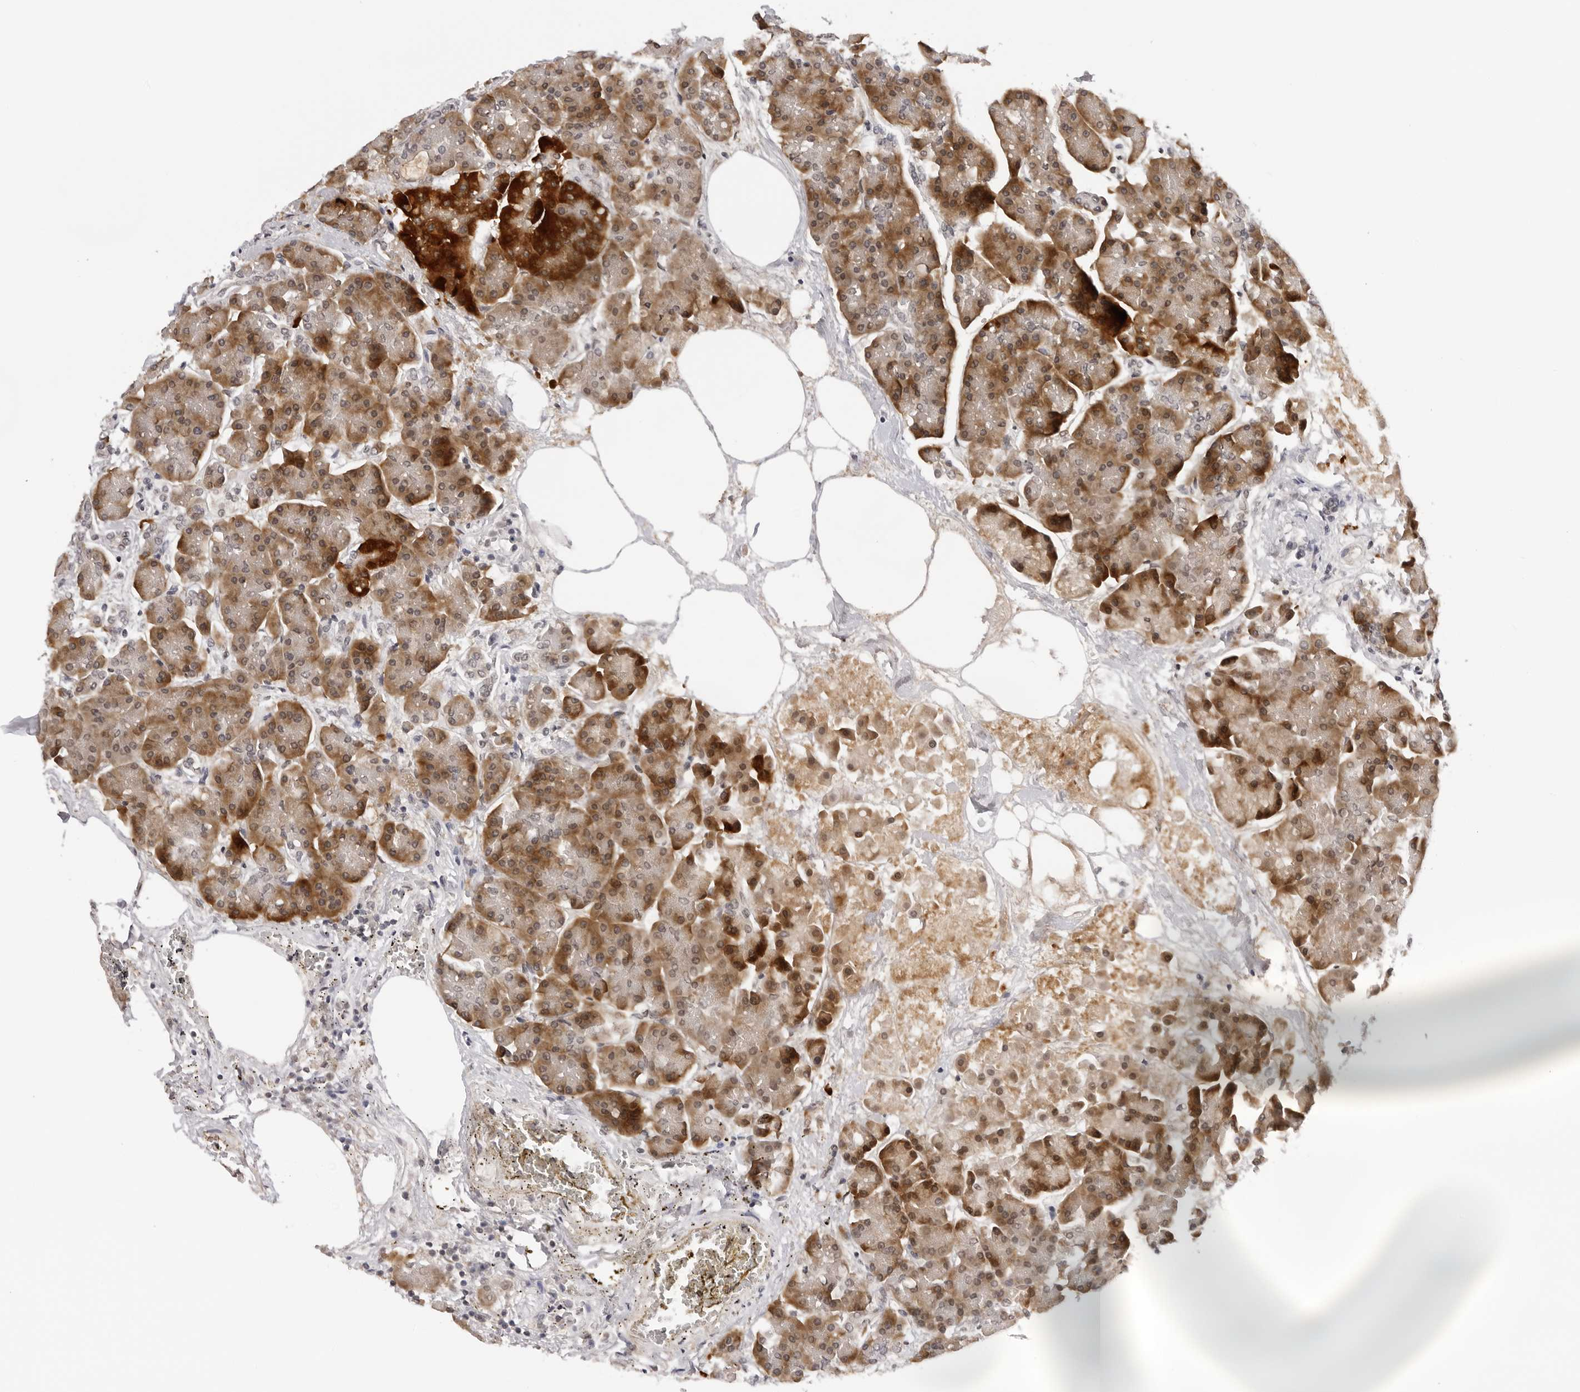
{"staining": {"intensity": "strong", "quantity": ">75%", "location": "cytoplasmic/membranous"}, "tissue": "pancreas", "cell_type": "Exocrine glandular cells", "image_type": "normal", "snomed": [{"axis": "morphology", "description": "Normal tissue, NOS"}, {"axis": "topography", "description": "Pancreas"}], "caption": "DAB immunohistochemical staining of normal pancreas shows strong cytoplasmic/membranous protein positivity in approximately >75% of exocrine glandular cells. The staining is performed using DAB brown chromogen to label protein expression. The nuclei are counter-stained blue using hematoxylin.", "gene": "IL17RA", "patient": {"sex": "female", "age": 70}}